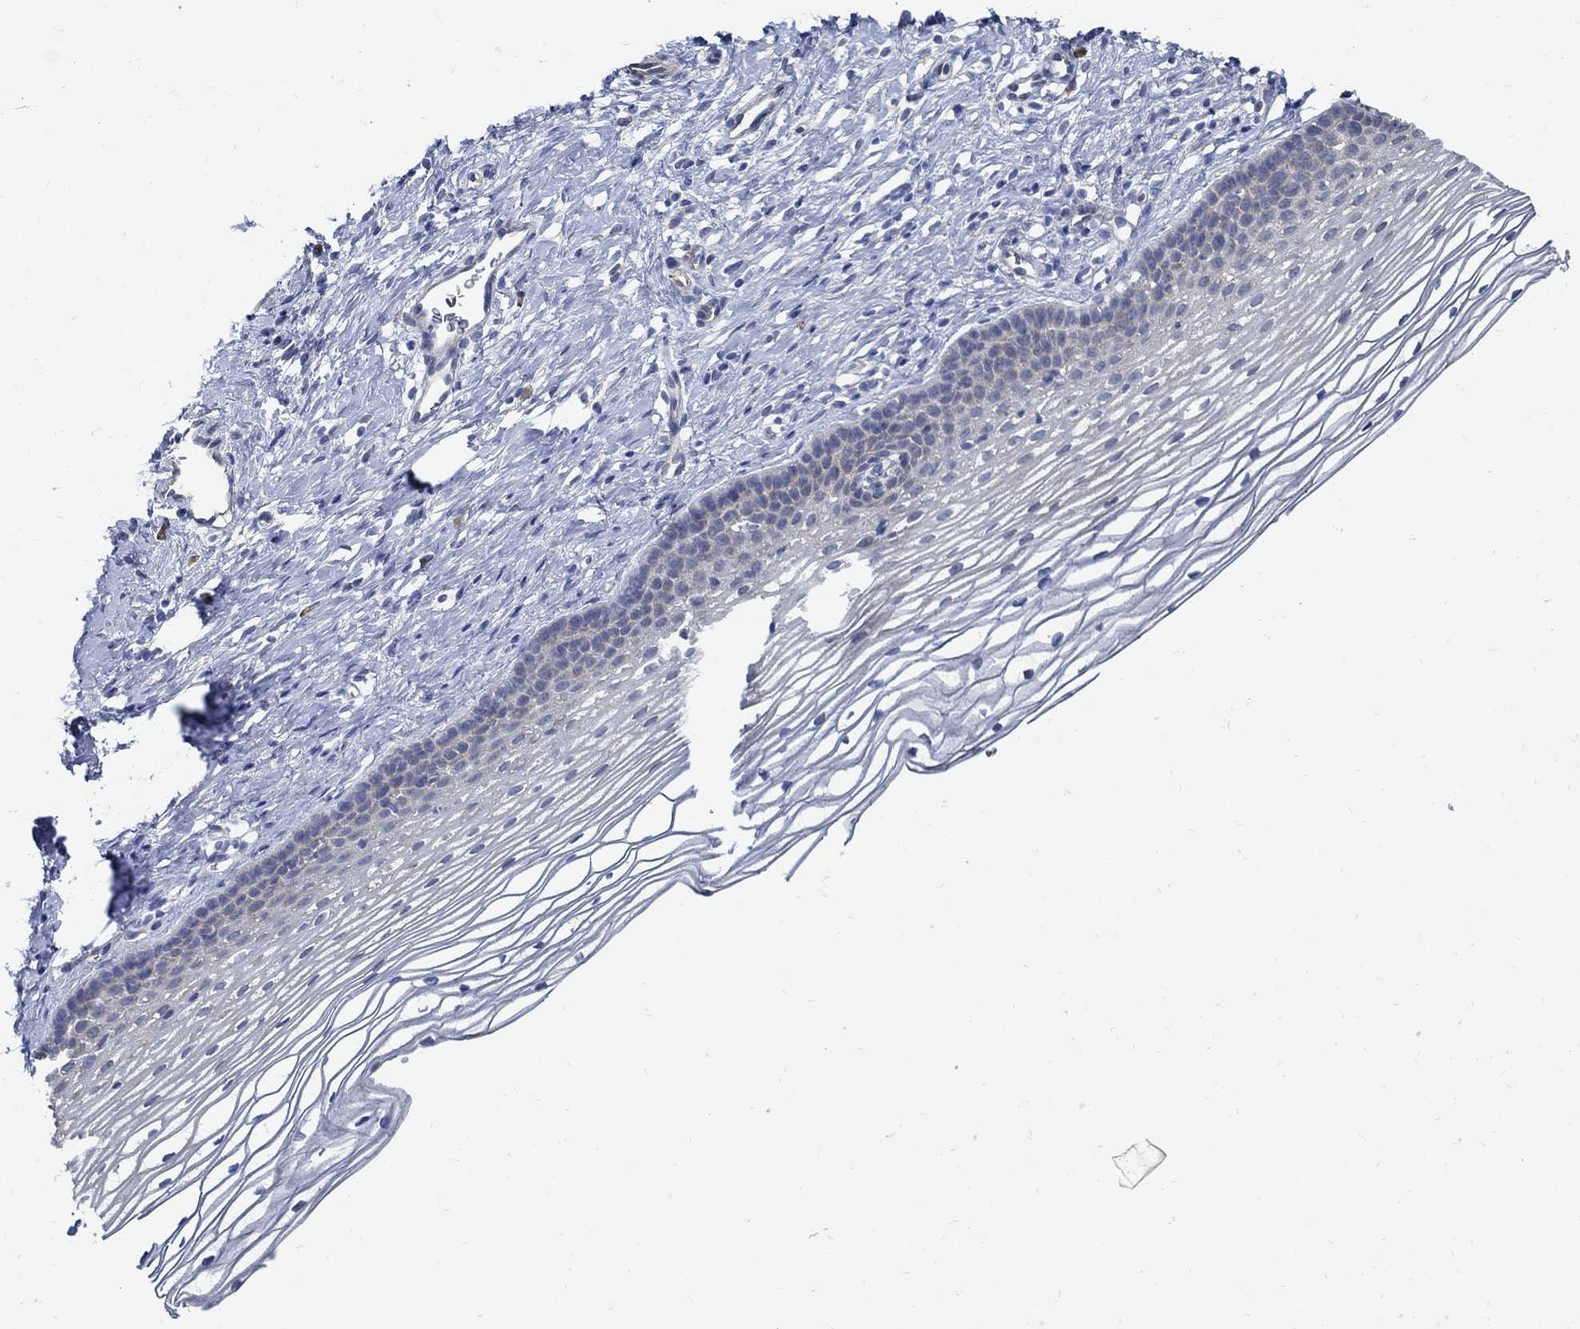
{"staining": {"intensity": "negative", "quantity": "none", "location": "none"}, "tissue": "cervix", "cell_type": "Glandular cells", "image_type": "normal", "snomed": [{"axis": "morphology", "description": "Normal tissue, NOS"}, {"axis": "topography", "description": "Cervix"}], "caption": "IHC micrograph of normal human cervix stained for a protein (brown), which shows no expression in glandular cells.", "gene": "C15orf39", "patient": {"sex": "female", "age": 39}}